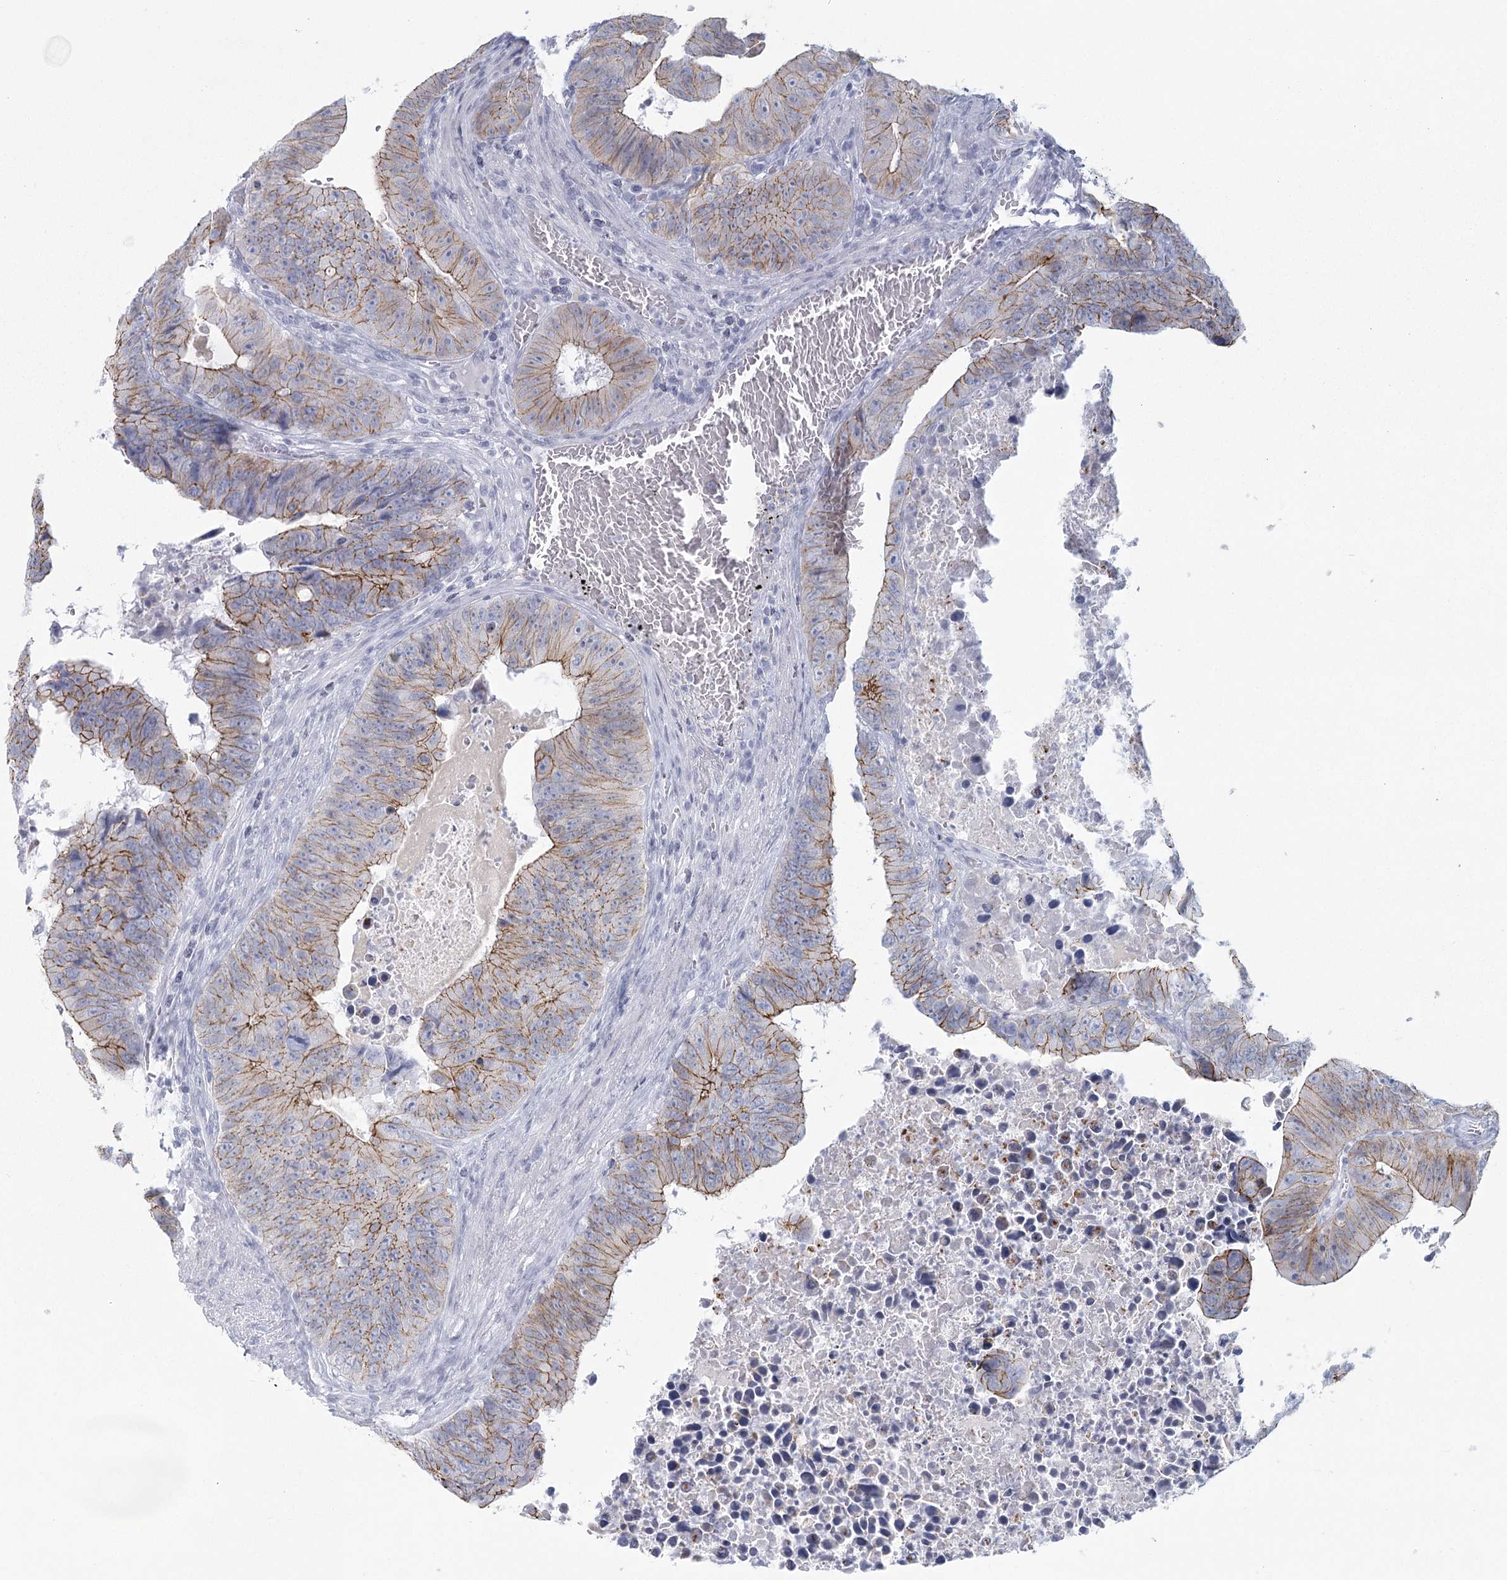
{"staining": {"intensity": "moderate", "quantity": "25%-75%", "location": "cytoplasmic/membranous"}, "tissue": "colorectal cancer", "cell_type": "Tumor cells", "image_type": "cancer", "snomed": [{"axis": "morphology", "description": "Adenocarcinoma, NOS"}, {"axis": "topography", "description": "Colon"}], "caption": "This histopathology image shows immunohistochemistry staining of adenocarcinoma (colorectal), with medium moderate cytoplasmic/membranous staining in about 25%-75% of tumor cells.", "gene": "WNT8B", "patient": {"sex": "male", "age": 87}}